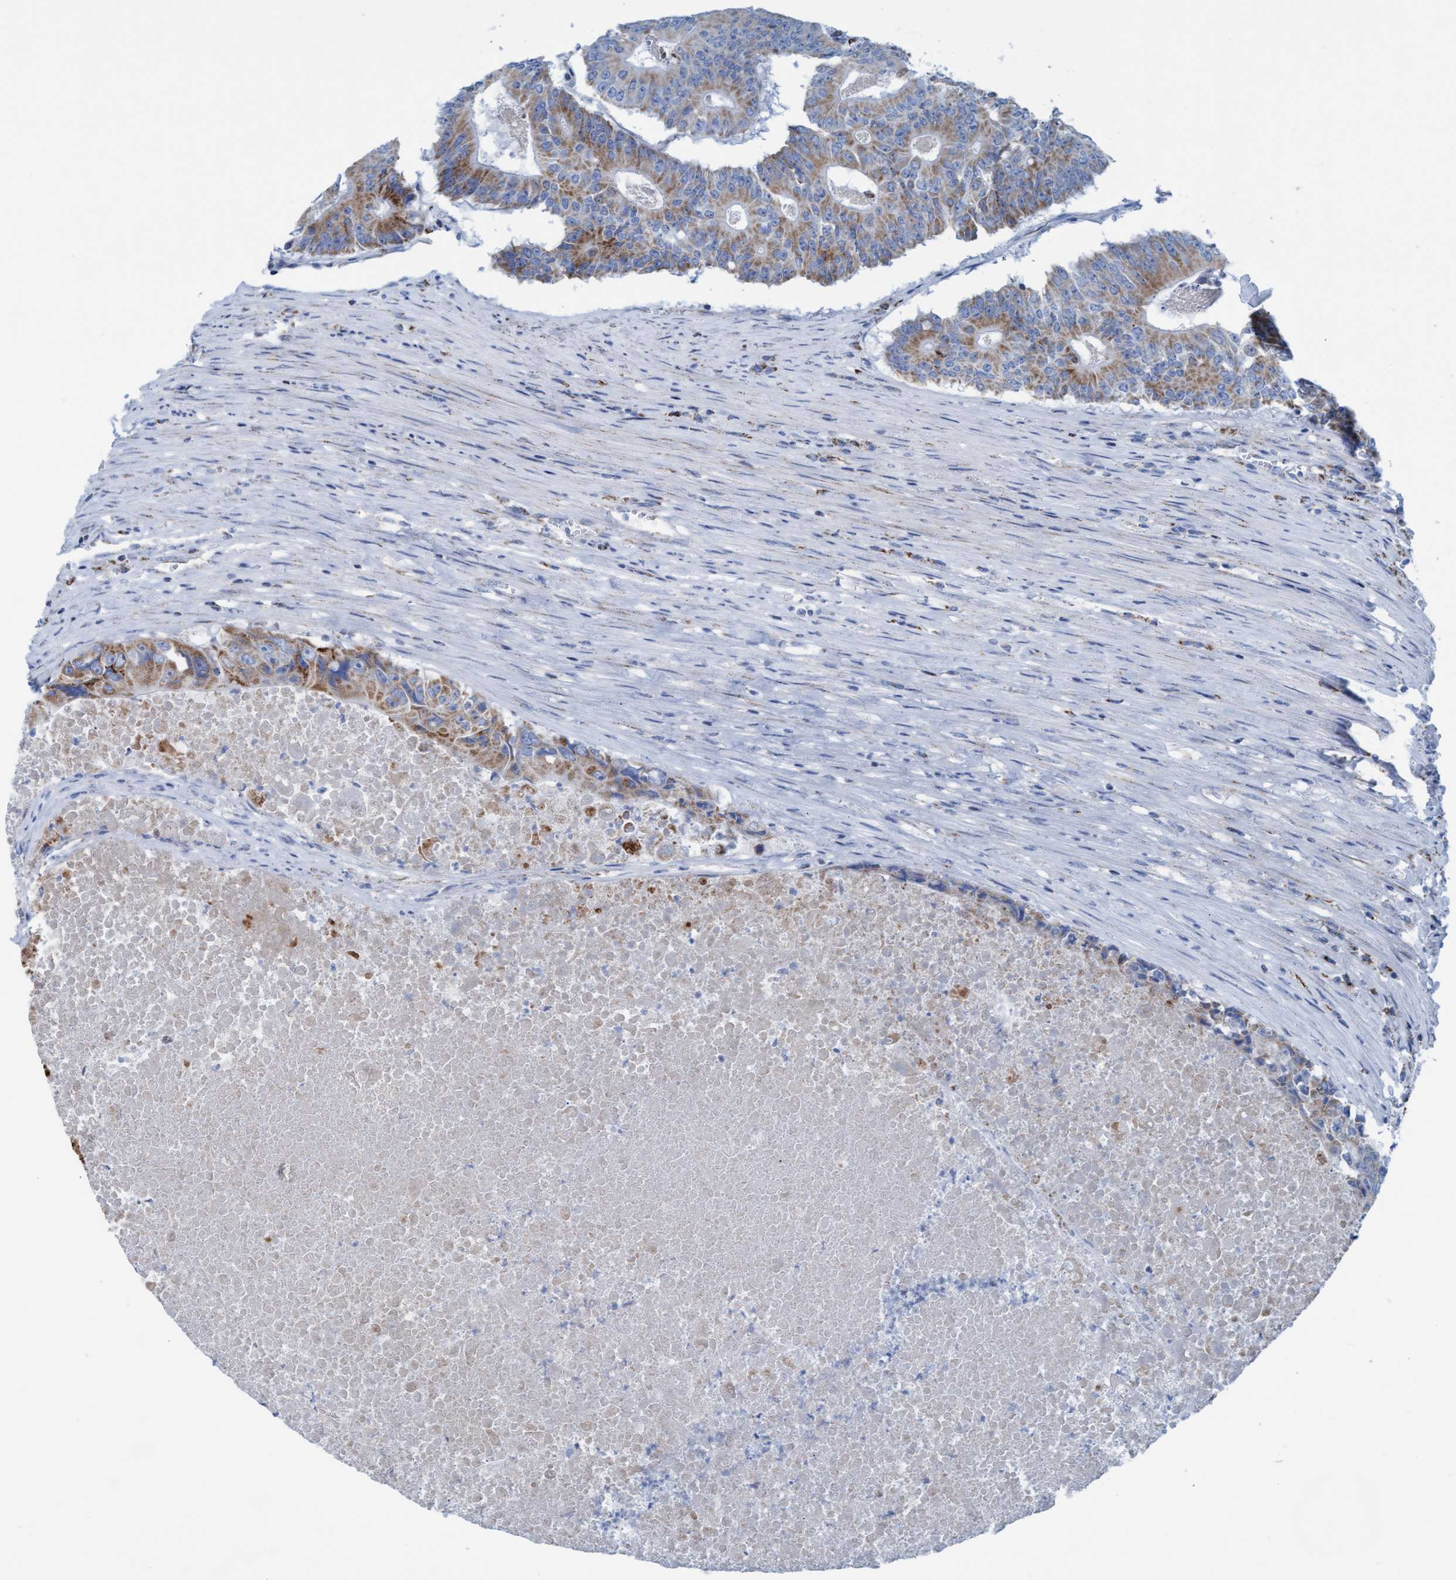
{"staining": {"intensity": "moderate", "quantity": ">75%", "location": "cytoplasmic/membranous"}, "tissue": "colorectal cancer", "cell_type": "Tumor cells", "image_type": "cancer", "snomed": [{"axis": "morphology", "description": "Adenocarcinoma, NOS"}, {"axis": "topography", "description": "Colon"}], "caption": "Protein staining demonstrates moderate cytoplasmic/membranous staining in about >75% of tumor cells in colorectal cancer (adenocarcinoma).", "gene": "GGA3", "patient": {"sex": "male", "age": 87}}